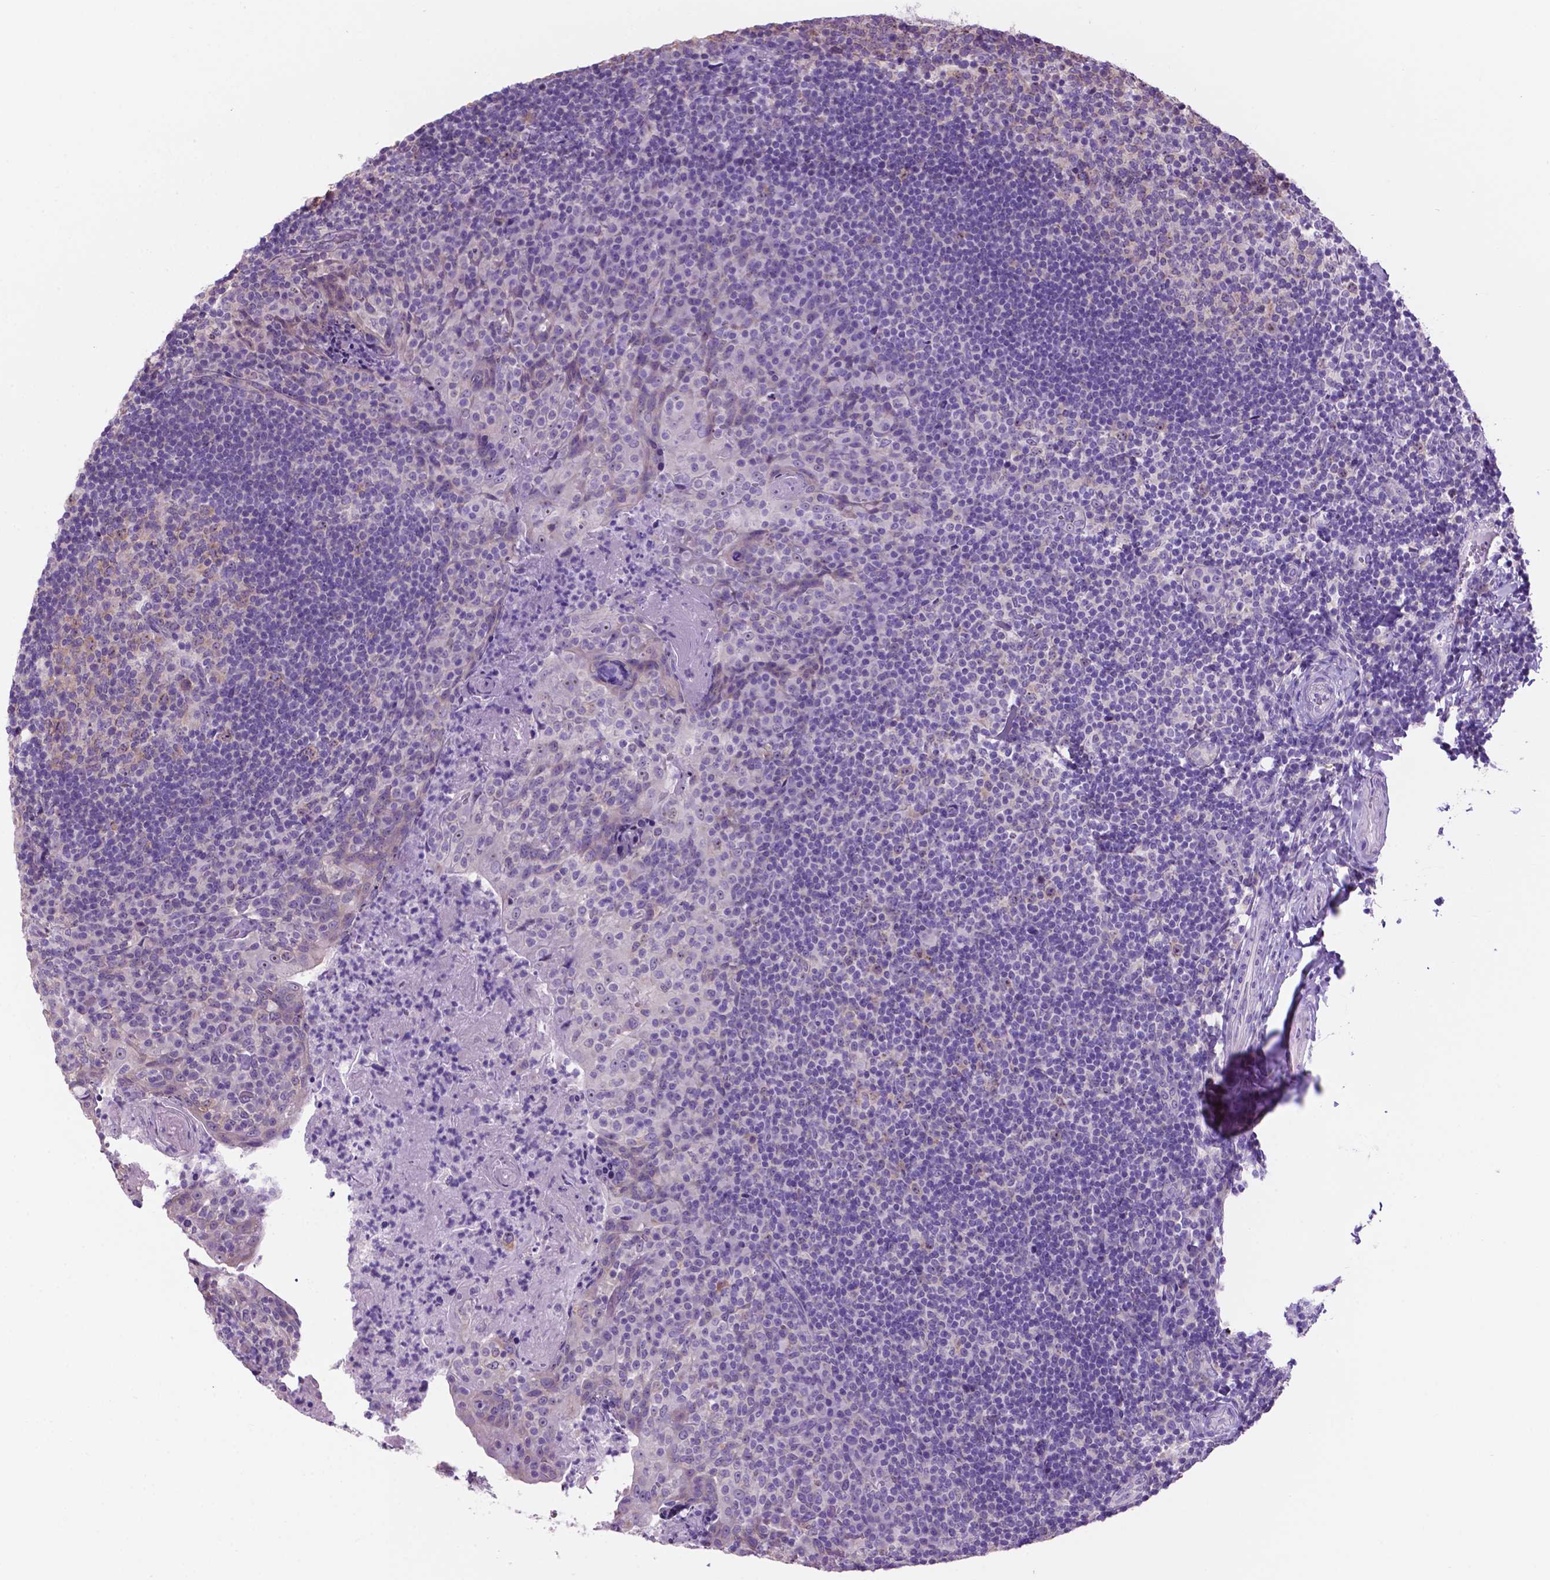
{"staining": {"intensity": "negative", "quantity": "none", "location": "none"}, "tissue": "tonsil", "cell_type": "Germinal center cells", "image_type": "normal", "snomed": [{"axis": "morphology", "description": "Normal tissue, NOS"}, {"axis": "topography", "description": "Tonsil"}], "caption": "An immunohistochemistry image of unremarkable tonsil is shown. There is no staining in germinal center cells of tonsil.", "gene": "SPDYA", "patient": {"sex": "female", "age": 10}}